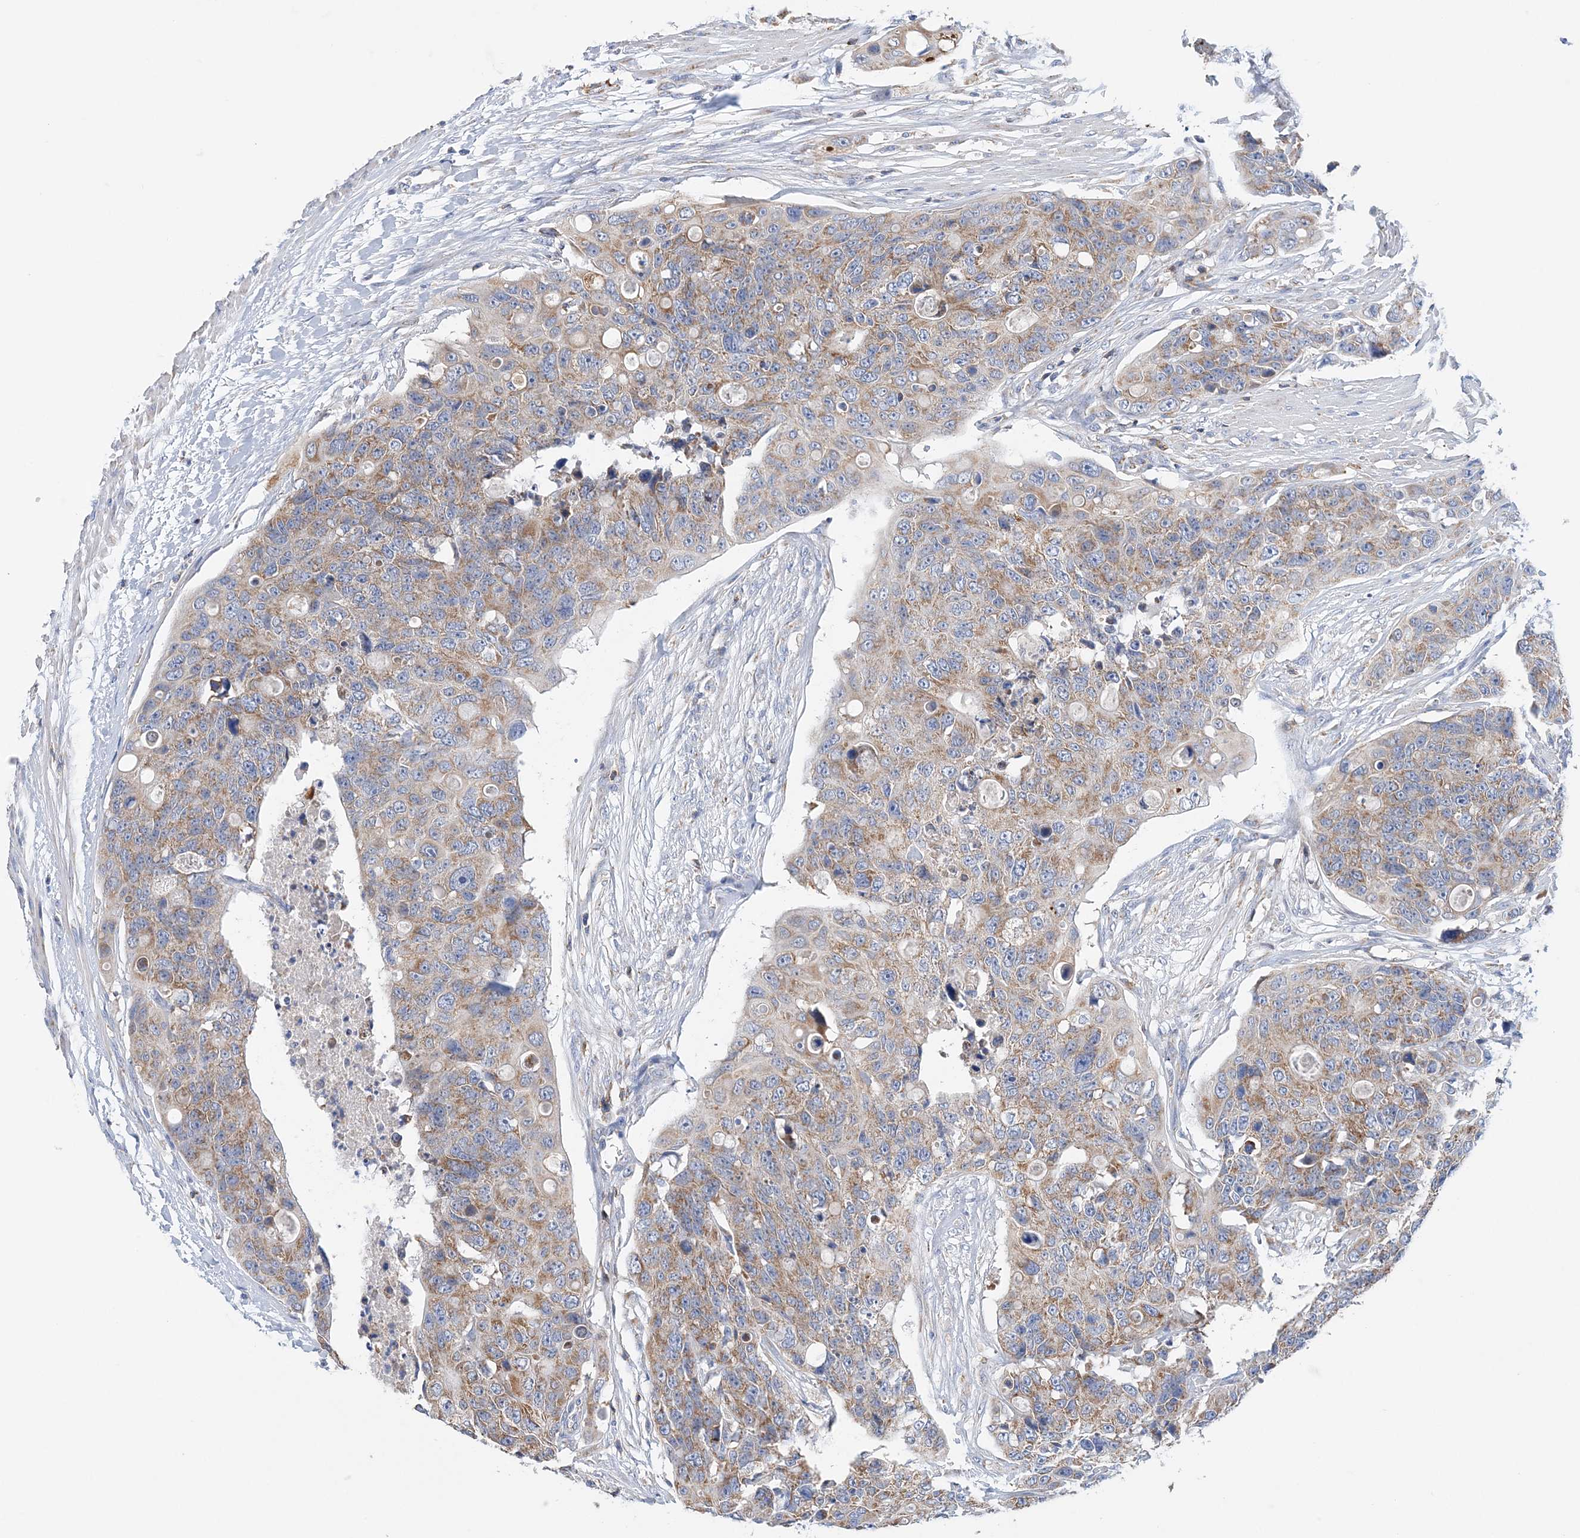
{"staining": {"intensity": "moderate", "quantity": ">75%", "location": "cytoplasmic/membranous"}, "tissue": "colorectal cancer", "cell_type": "Tumor cells", "image_type": "cancer", "snomed": [{"axis": "morphology", "description": "Adenocarcinoma, NOS"}, {"axis": "topography", "description": "Colon"}], "caption": "This is an image of immunohistochemistry (IHC) staining of colorectal adenocarcinoma, which shows moderate staining in the cytoplasmic/membranous of tumor cells.", "gene": "TTC32", "patient": {"sex": "female", "age": 57}}